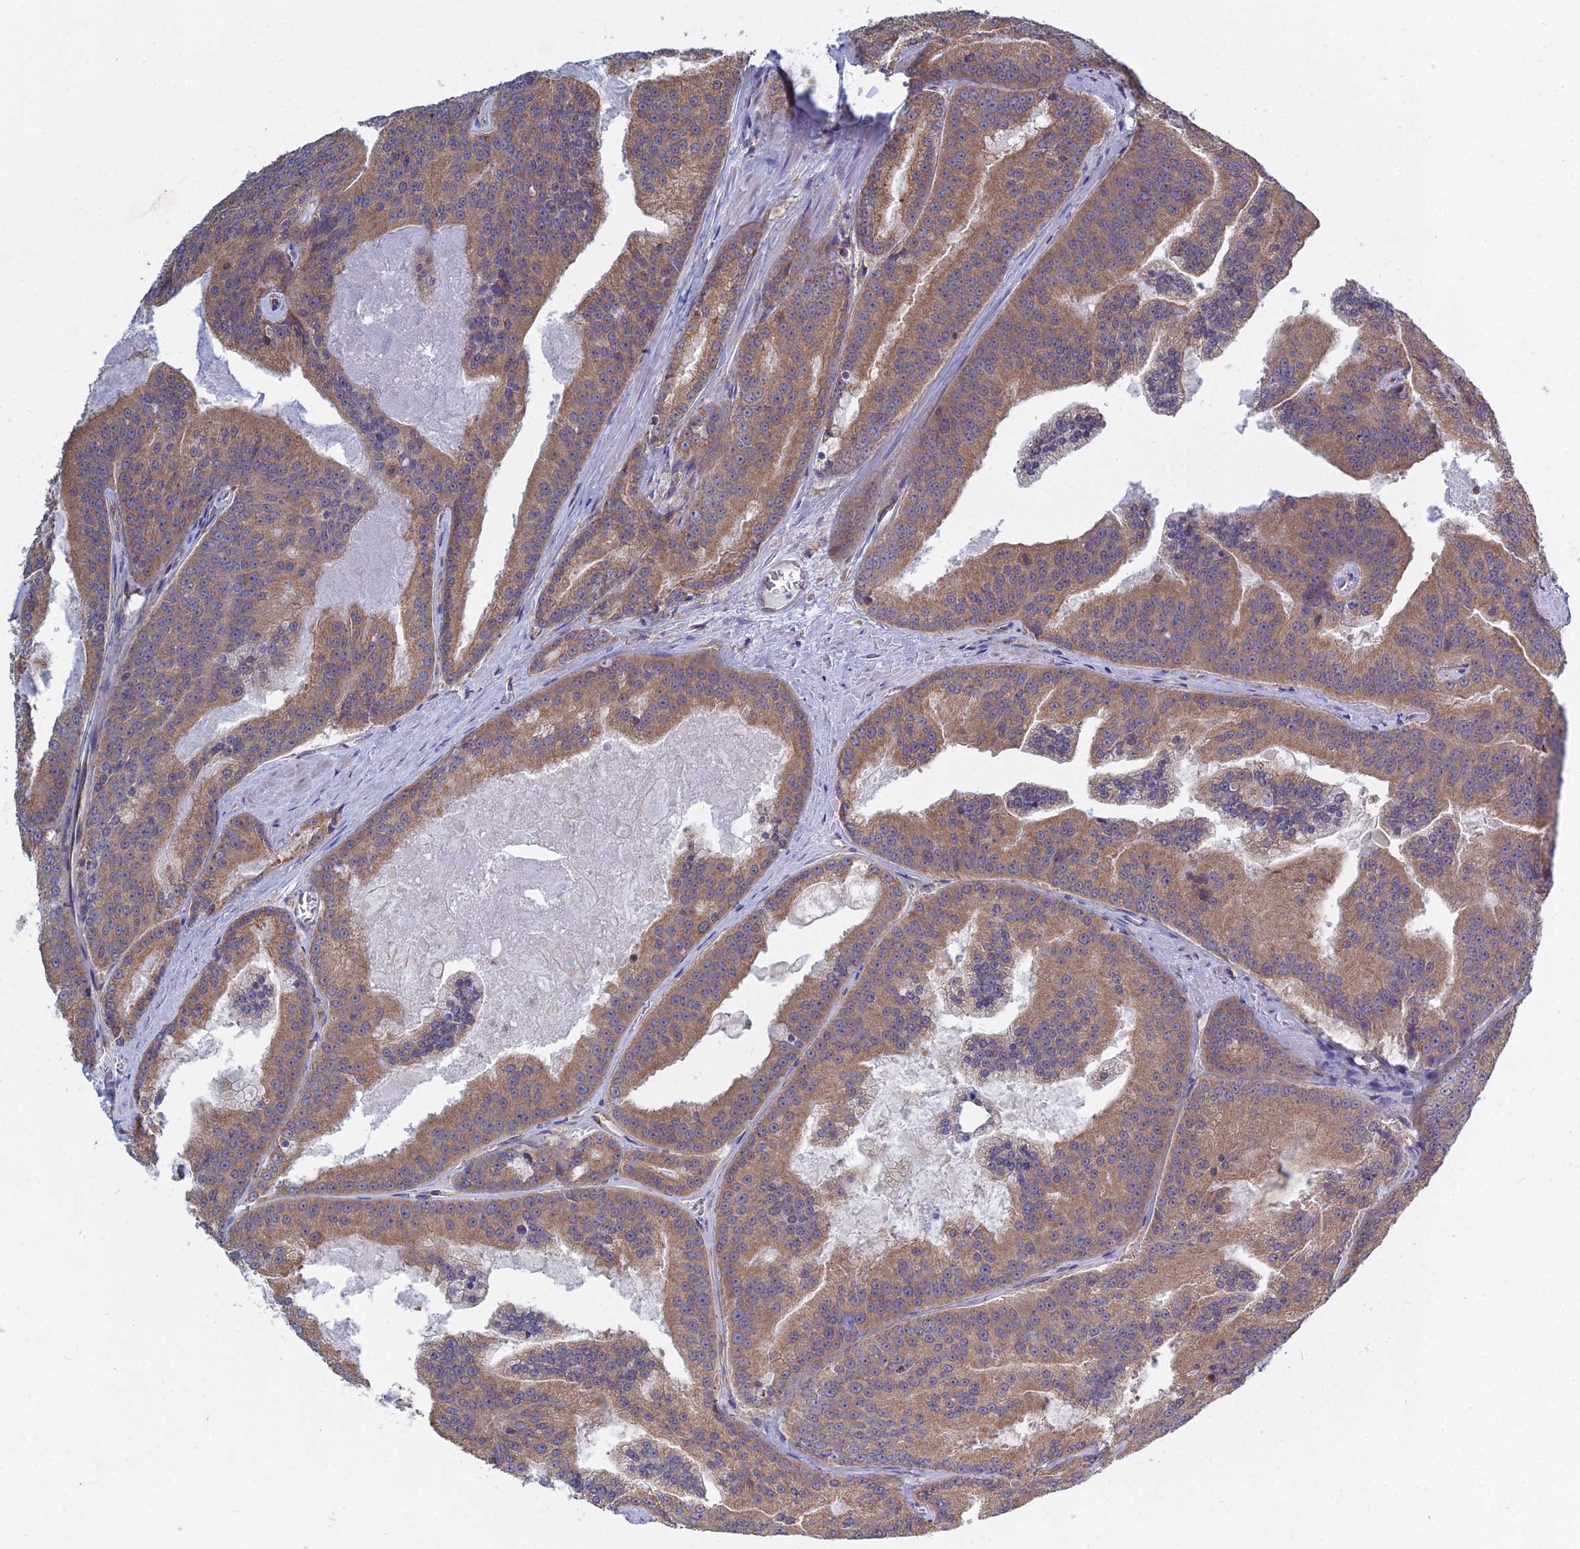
{"staining": {"intensity": "moderate", "quantity": "25%-75%", "location": "cytoplasmic/membranous"}, "tissue": "prostate cancer", "cell_type": "Tumor cells", "image_type": "cancer", "snomed": [{"axis": "morphology", "description": "Adenocarcinoma, High grade"}, {"axis": "topography", "description": "Prostate"}], "caption": "Immunohistochemical staining of prostate adenocarcinoma (high-grade) exhibits moderate cytoplasmic/membranous protein staining in approximately 25%-75% of tumor cells. Ihc stains the protein of interest in brown and the nuclei are stained blue.", "gene": "KIAA1143", "patient": {"sex": "male", "age": 61}}